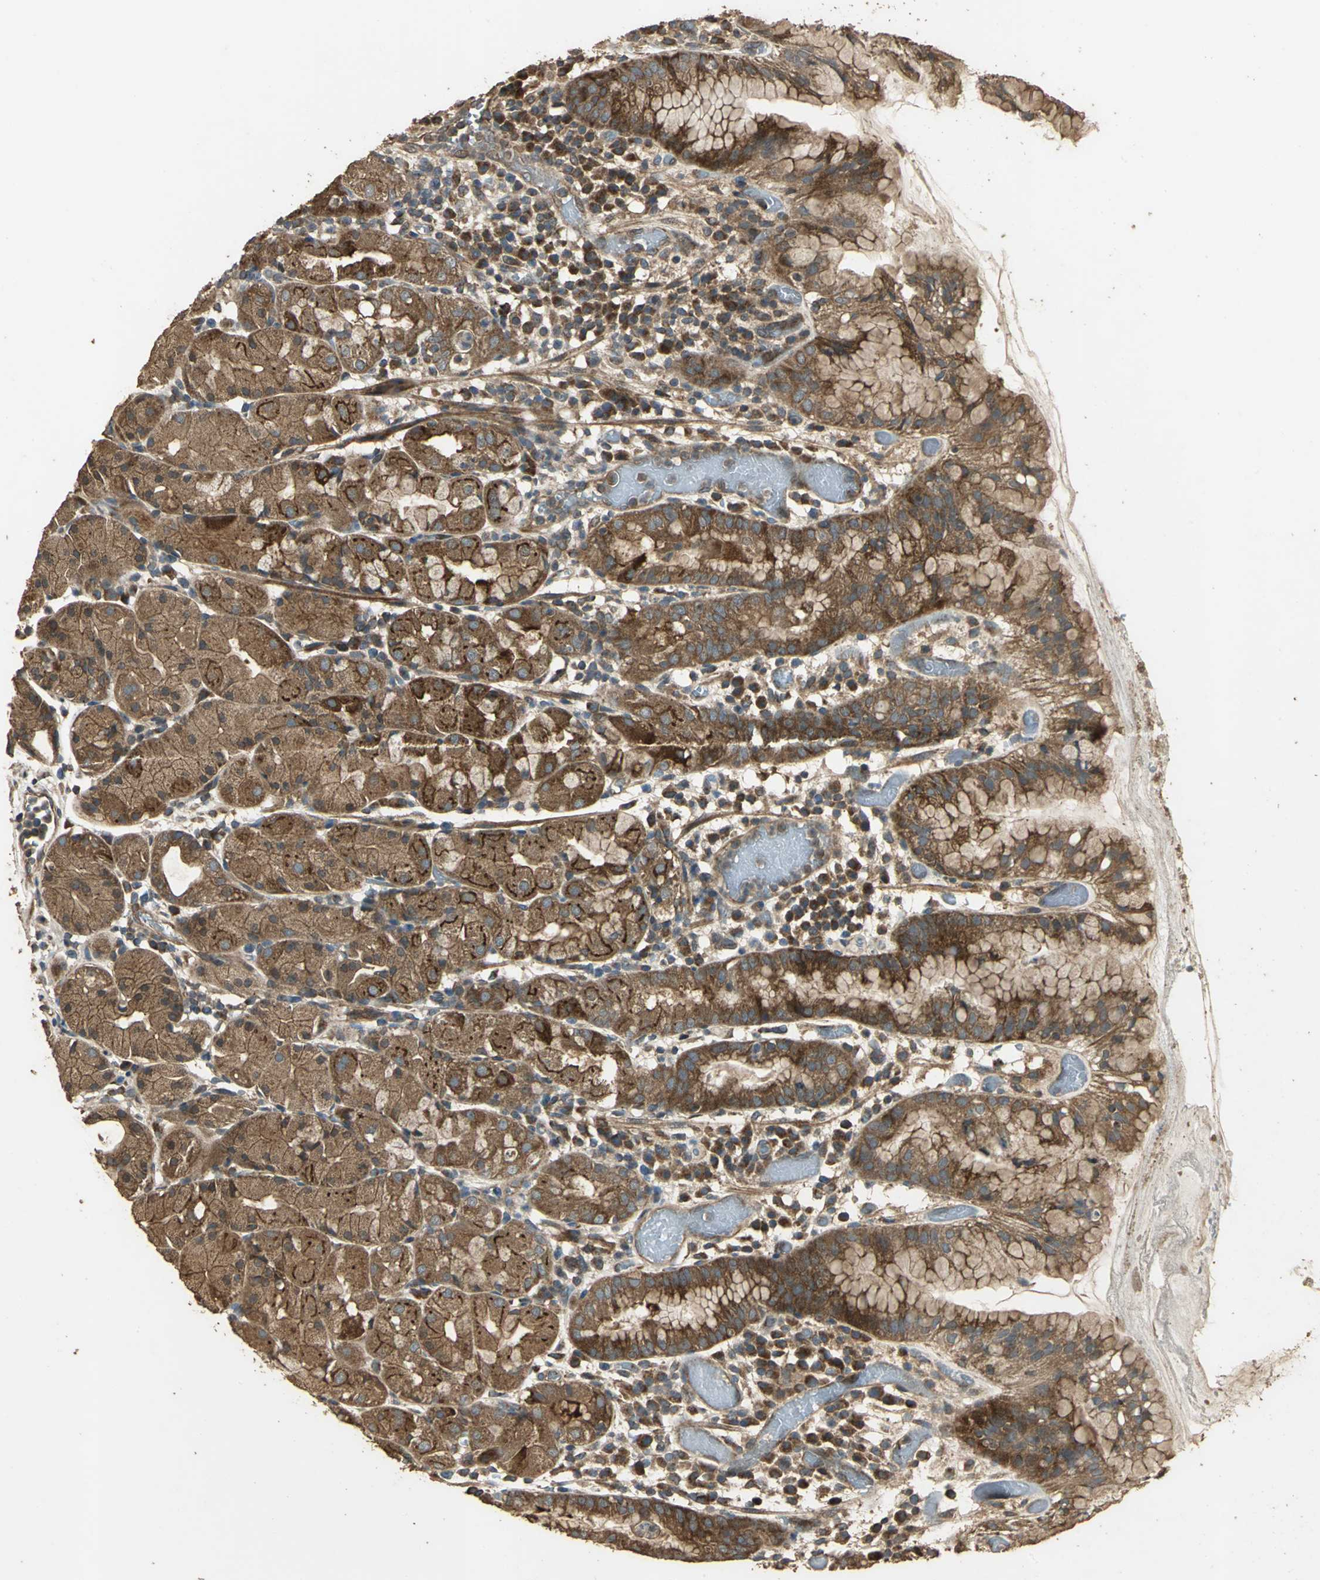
{"staining": {"intensity": "strong", "quantity": ">75%", "location": "cytoplasmic/membranous"}, "tissue": "stomach", "cell_type": "Glandular cells", "image_type": "normal", "snomed": [{"axis": "morphology", "description": "Normal tissue, NOS"}, {"axis": "topography", "description": "Stomach"}, {"axis": "topography", "description": "Stomach, lower"}], "caption": "Immunohistochemistry staining of unremarkable stomach, which displays high levels of strong cytoplasmic/membranous staining in about >75% of glandular cells indicating strong cytoplasmic/membranous protein expression. The staining was performed using DAB (3,3'-diaminobenzidine) (brown) for protein detection and nuclei were counterstained in hematoxylin (blue).", "gene": "KANK1", "patient": {"sex": "female", "age": 75}}